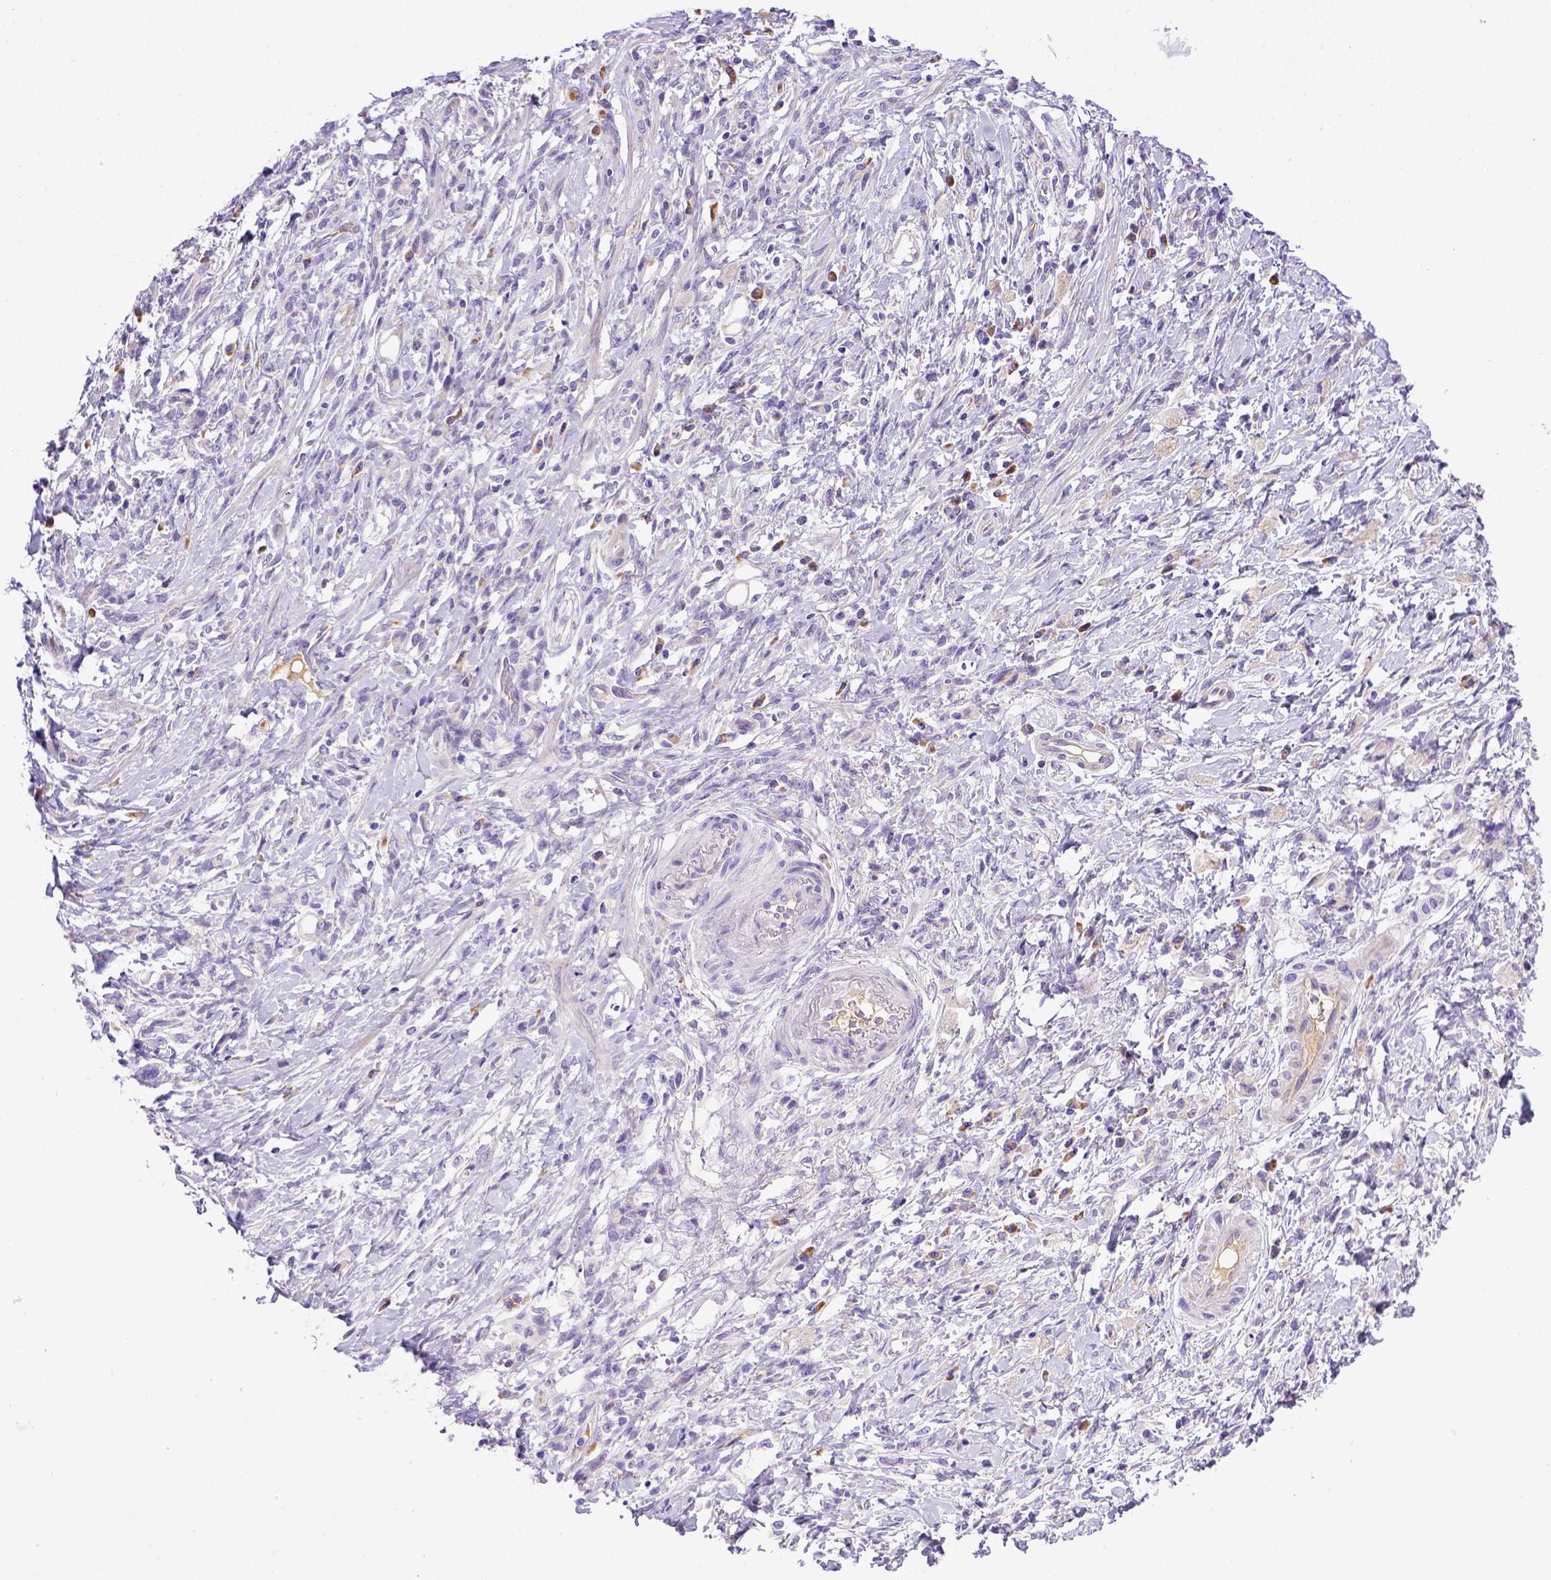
{"staining": {"intensity": "negative", "quantity": "none", "location": "none"}, "tissue": "stomach cancer", "cell_type": "Tumor cells", "image_type": "cancer", "snomed": [{"axis": "morphology", "description": "Adenocarcinoma, NOS"}, {"axis": "topography", "description": "Stomach"}], "caption": "Tumor cells show no significant protein expression in adenocarcinoma (stomach).", "gene": "CFAP300", "patient": {"sex": "female", "age": 84}}